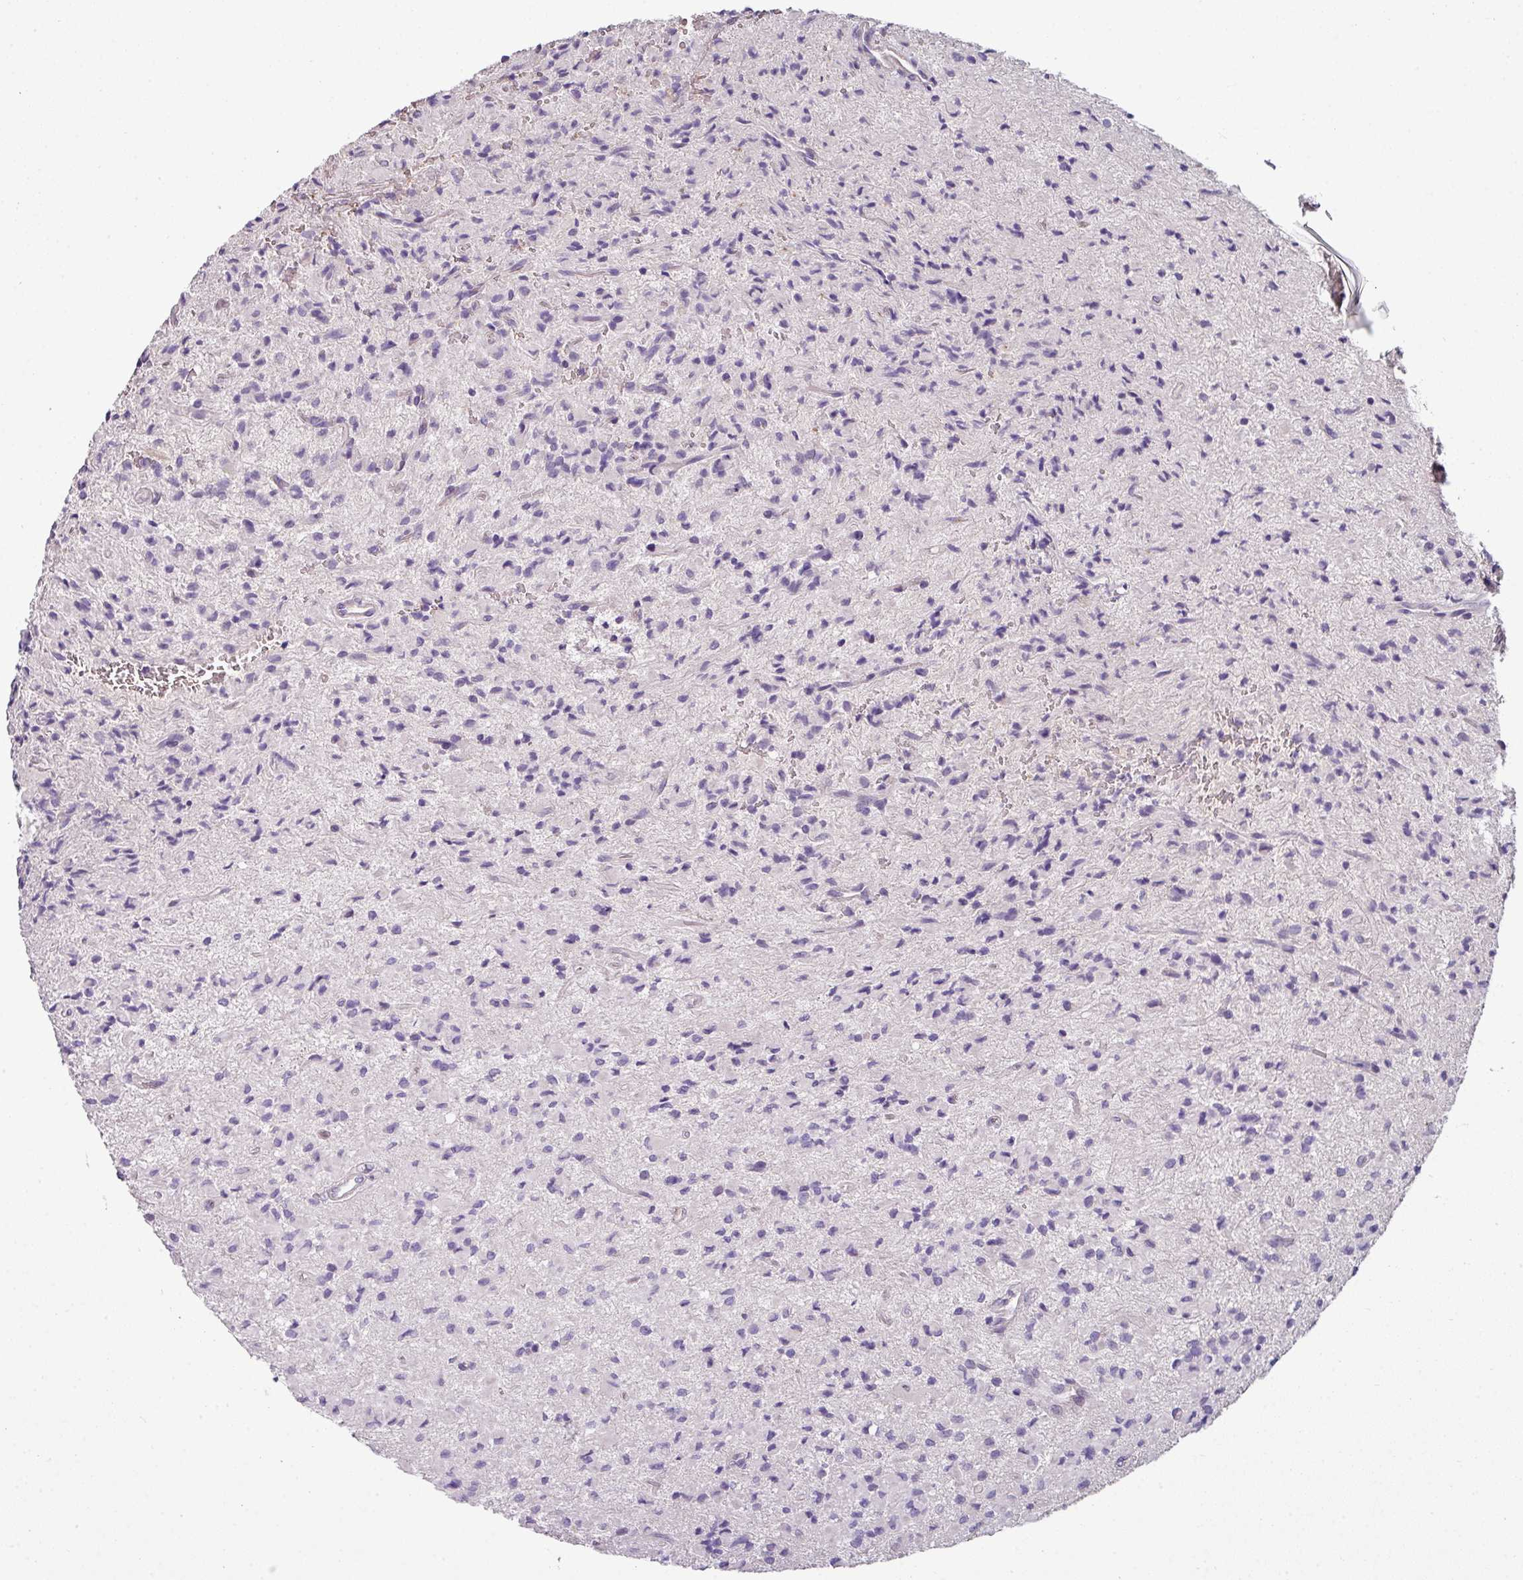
{"staining": {"intensity": "negative", "quantity": "none", "location": "none"}, "tissue": "glioma", "cell_type": "Tumor cells", "image_type": "cancer", "snomed": [{"axis": "morphology", "description": "Glioma, malignant, Low grade"}, {"axis": "topography", "description": "Brain"}], "caption": "Protein analysis of malignant glioma (low-grade) reveals no significant expression in tumor cells.", "gene": "LRRC9", "patient": {"sex": "female", "age": 33}}